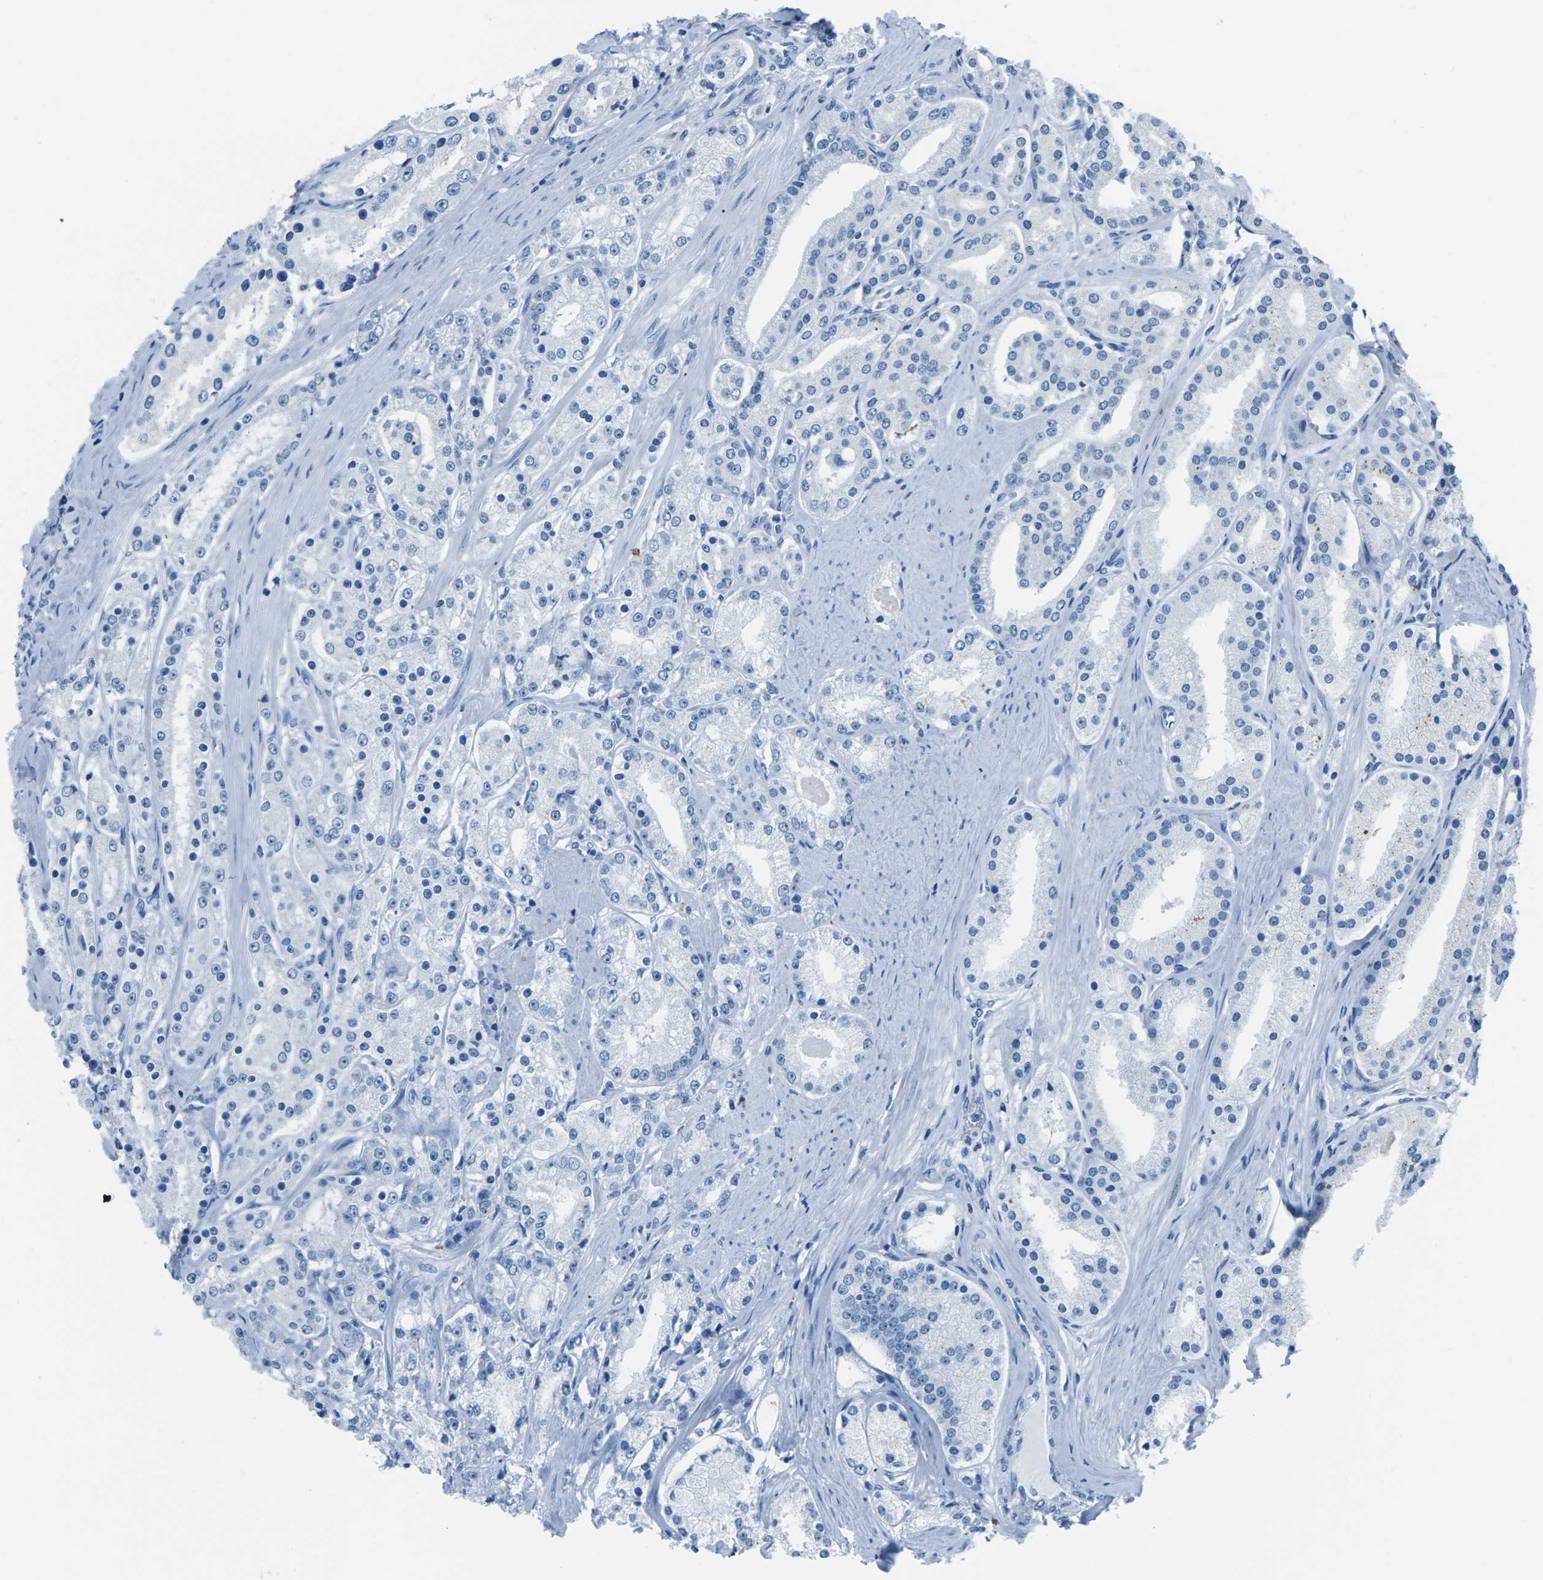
{"staining": {"intensity": "negative", "quantity": "none", "location": "none"}, "tissue": "prostate cancer", "cell_type": "Tumor cells", "image_type": "cancer", "snomed": [{"axis": "morphology", "description": "Adenocarcinoma, Low grade"}, {"axis": "topography", "description": "Prostate"}], "caption": "Immunohistochemistry (IHC) of human prostate cancer (adenocarcinoma (low-grade)) reveals no expression in tumor cells.", "gene": "MYH8", "patient": {"sex": "male", "age": 63}}